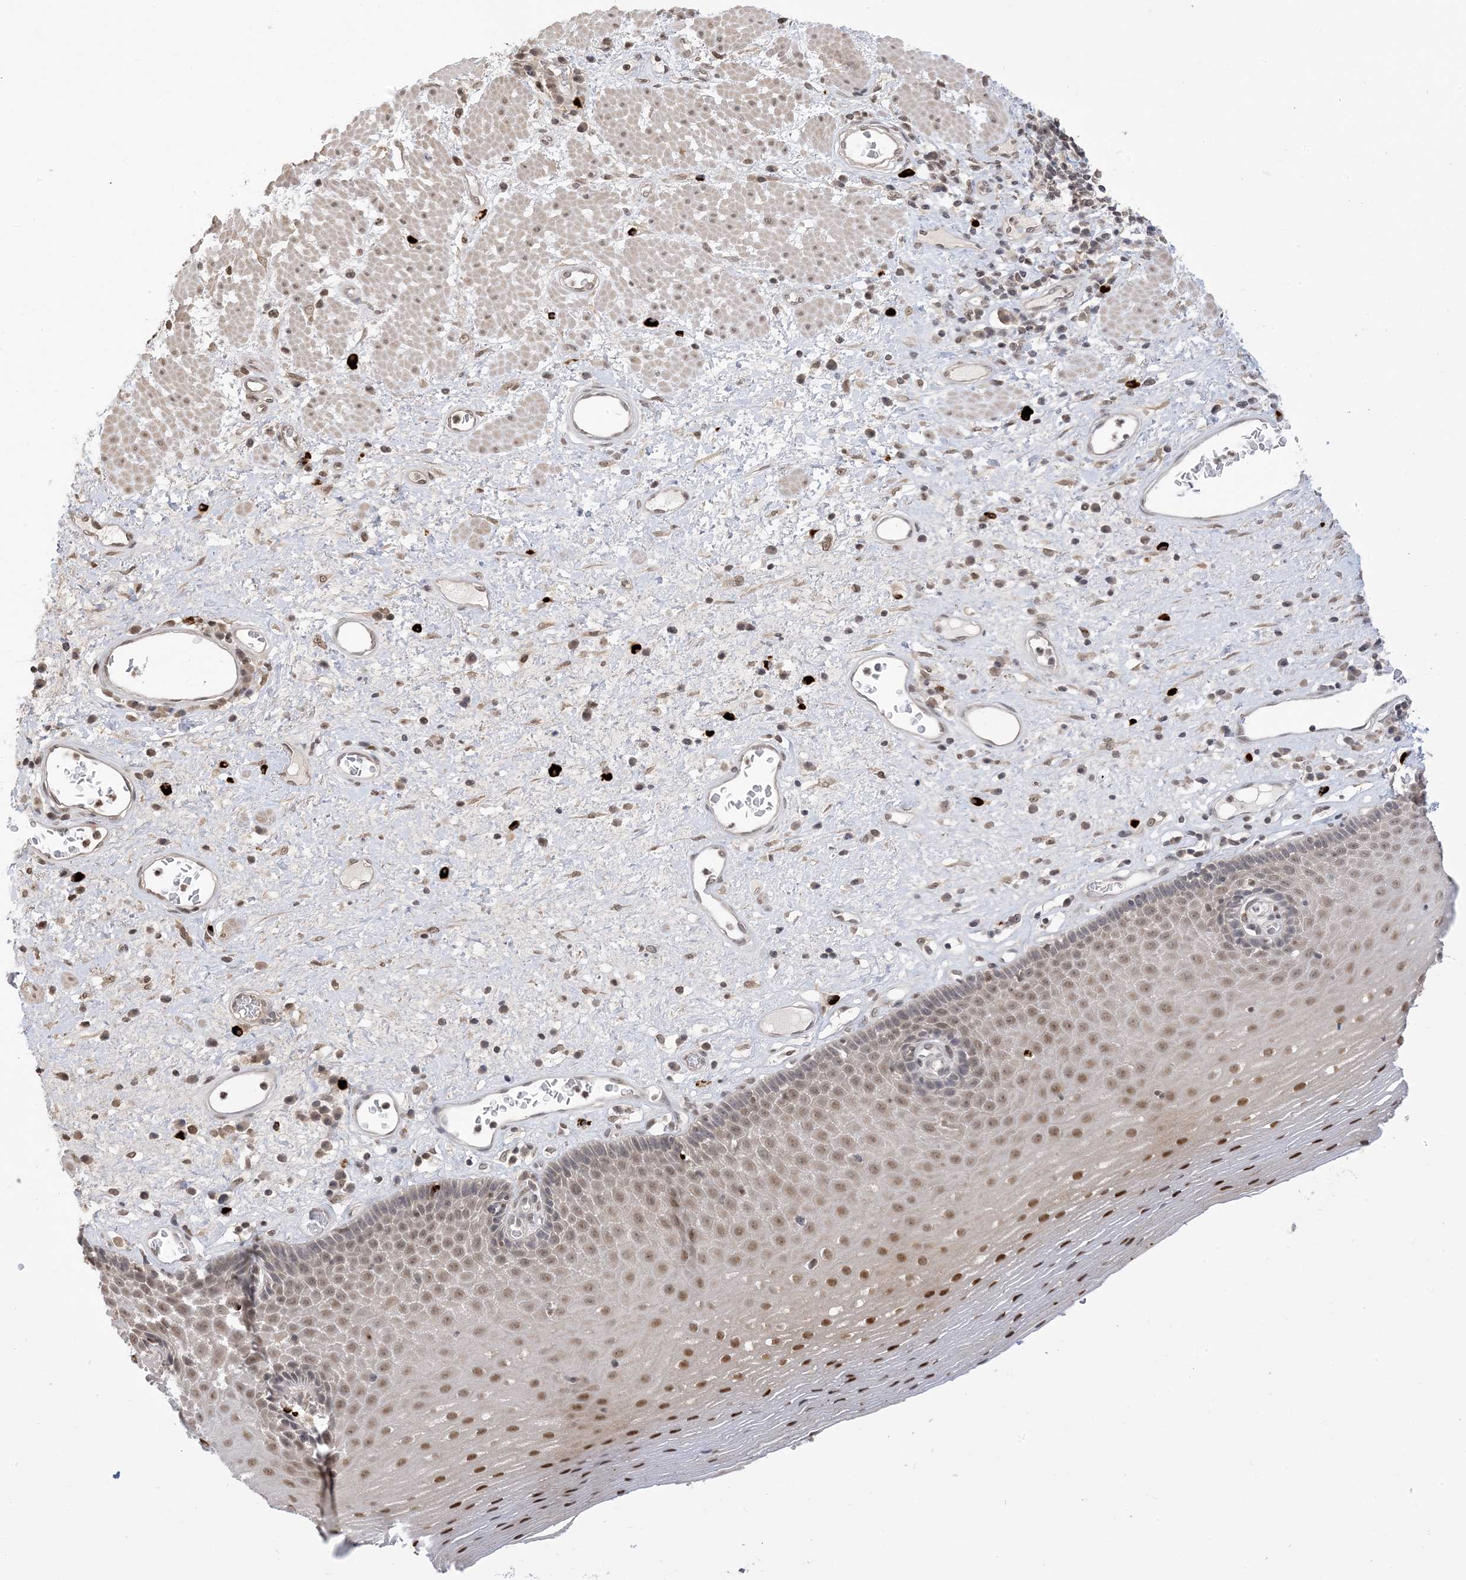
{"staining": {"intensity": "strong", "quantity": "25%-75%", "location": "nuclear"}, "tissue": "esophagus", "cell_type": "Squamous epithelial cells", "image_type": "normal", "snomed": [{"axis": "morphology", "description": "Normal tissue, NOS"}, {"axis": "morphology", "description": "Adenocarcinoma, NOS"}, {"axis": "topography", "description": "Esophagus"}], "caption": "IHC of normal esophagus displays high levels of strong nuclear expression in about 25%-75% of squamous epithelial cells. Using DAB (brown) and hematoxylin (blue) stains, captured at high magnification using brightfield microscopy.", "gene": "RANBP9", "patient": {"sex": "male", "age": 62}}